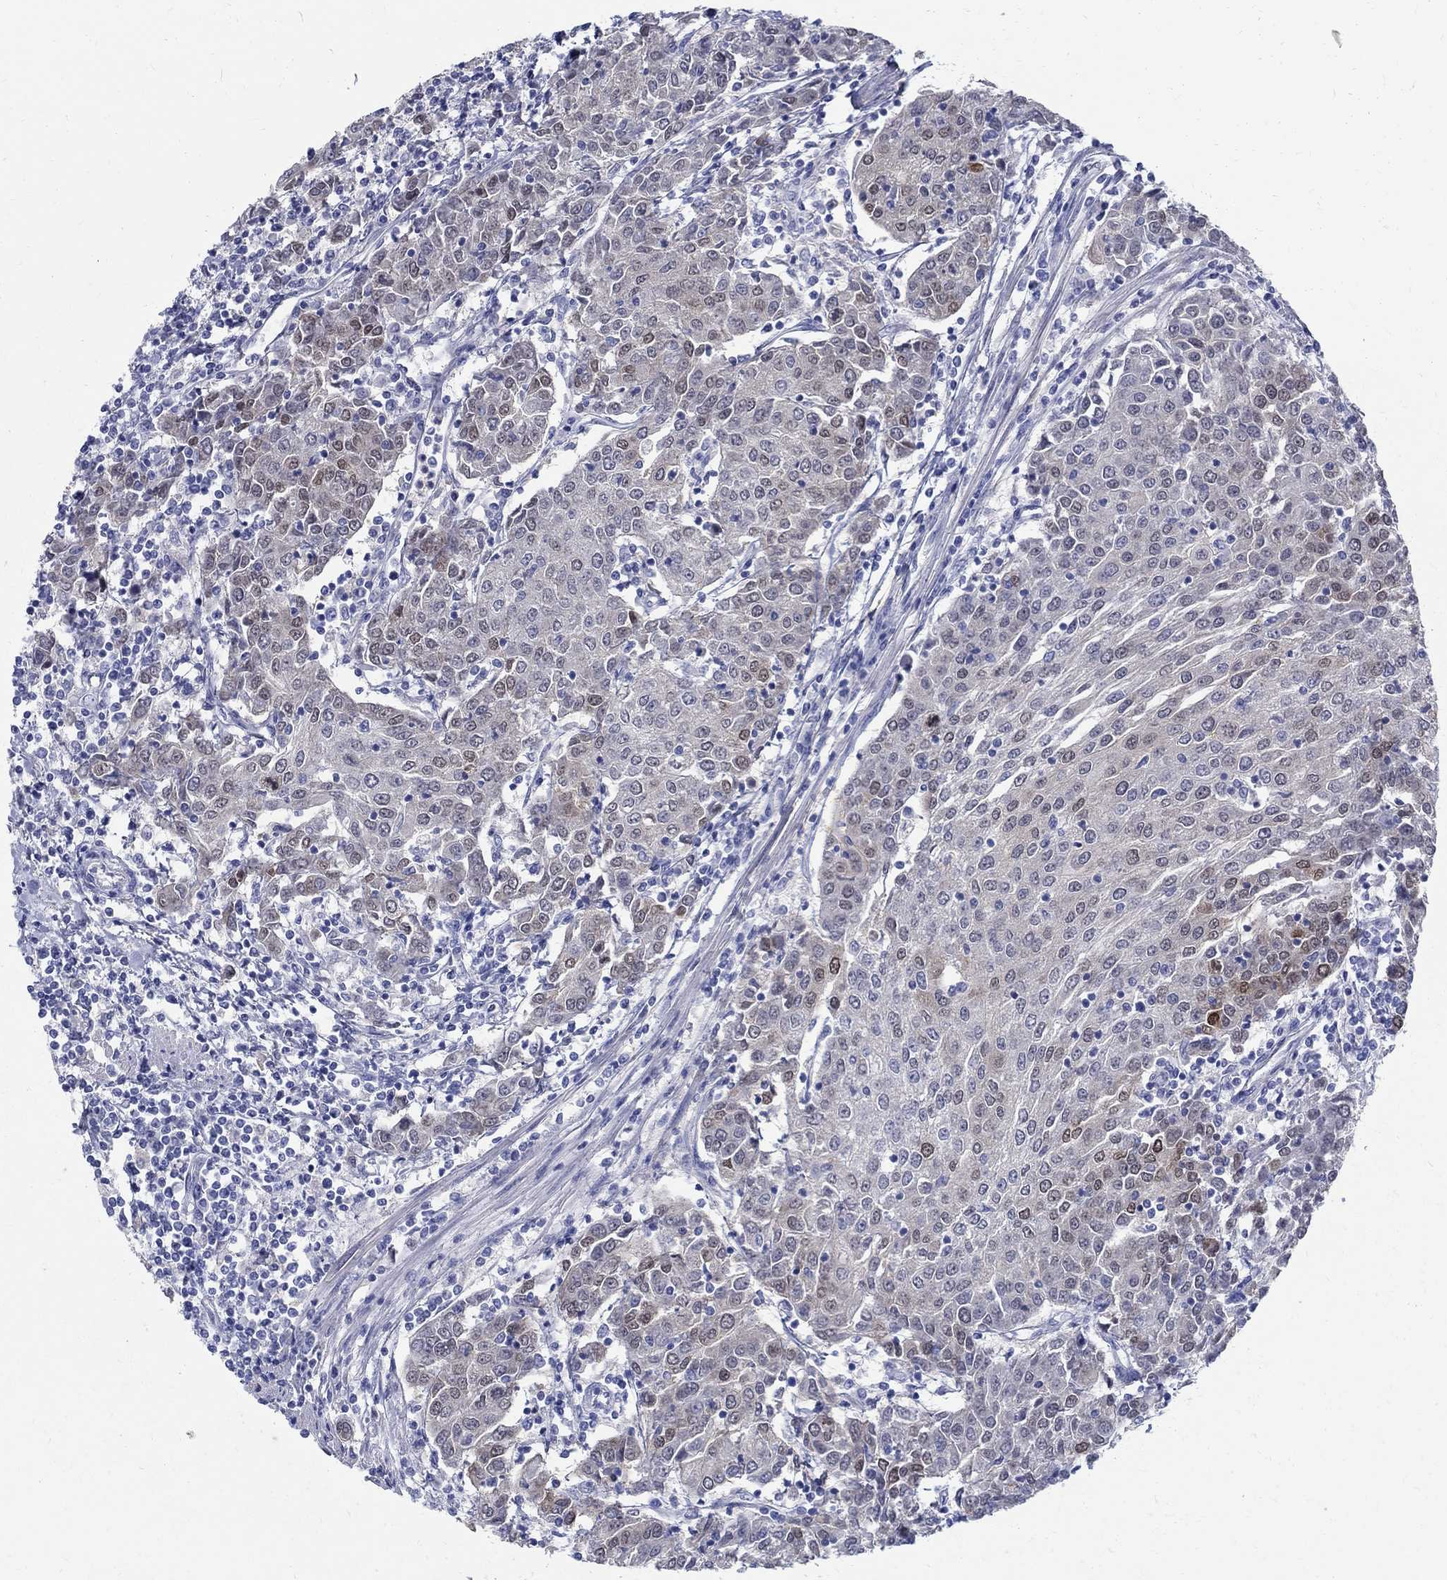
{"staining": {"intensity": "weak", "quantity": "<25%", "location": "nuclear"}, "tissue": "urothelial cancer", "cell_type": "Tumor cells", "image_type": "cancer", "snomed": [{"axis": "morphology", "description": "Urothelial carcinoma, High grade"}, {"axis": "topography", "description": "Urinary bladder"}], "caption": "Micrograph shows no protein positivity in tumor cells of high-grade urothelial carcinoma tissue.", "gene": "SOX2", "patient": {"sex": "female", "age": 85}}